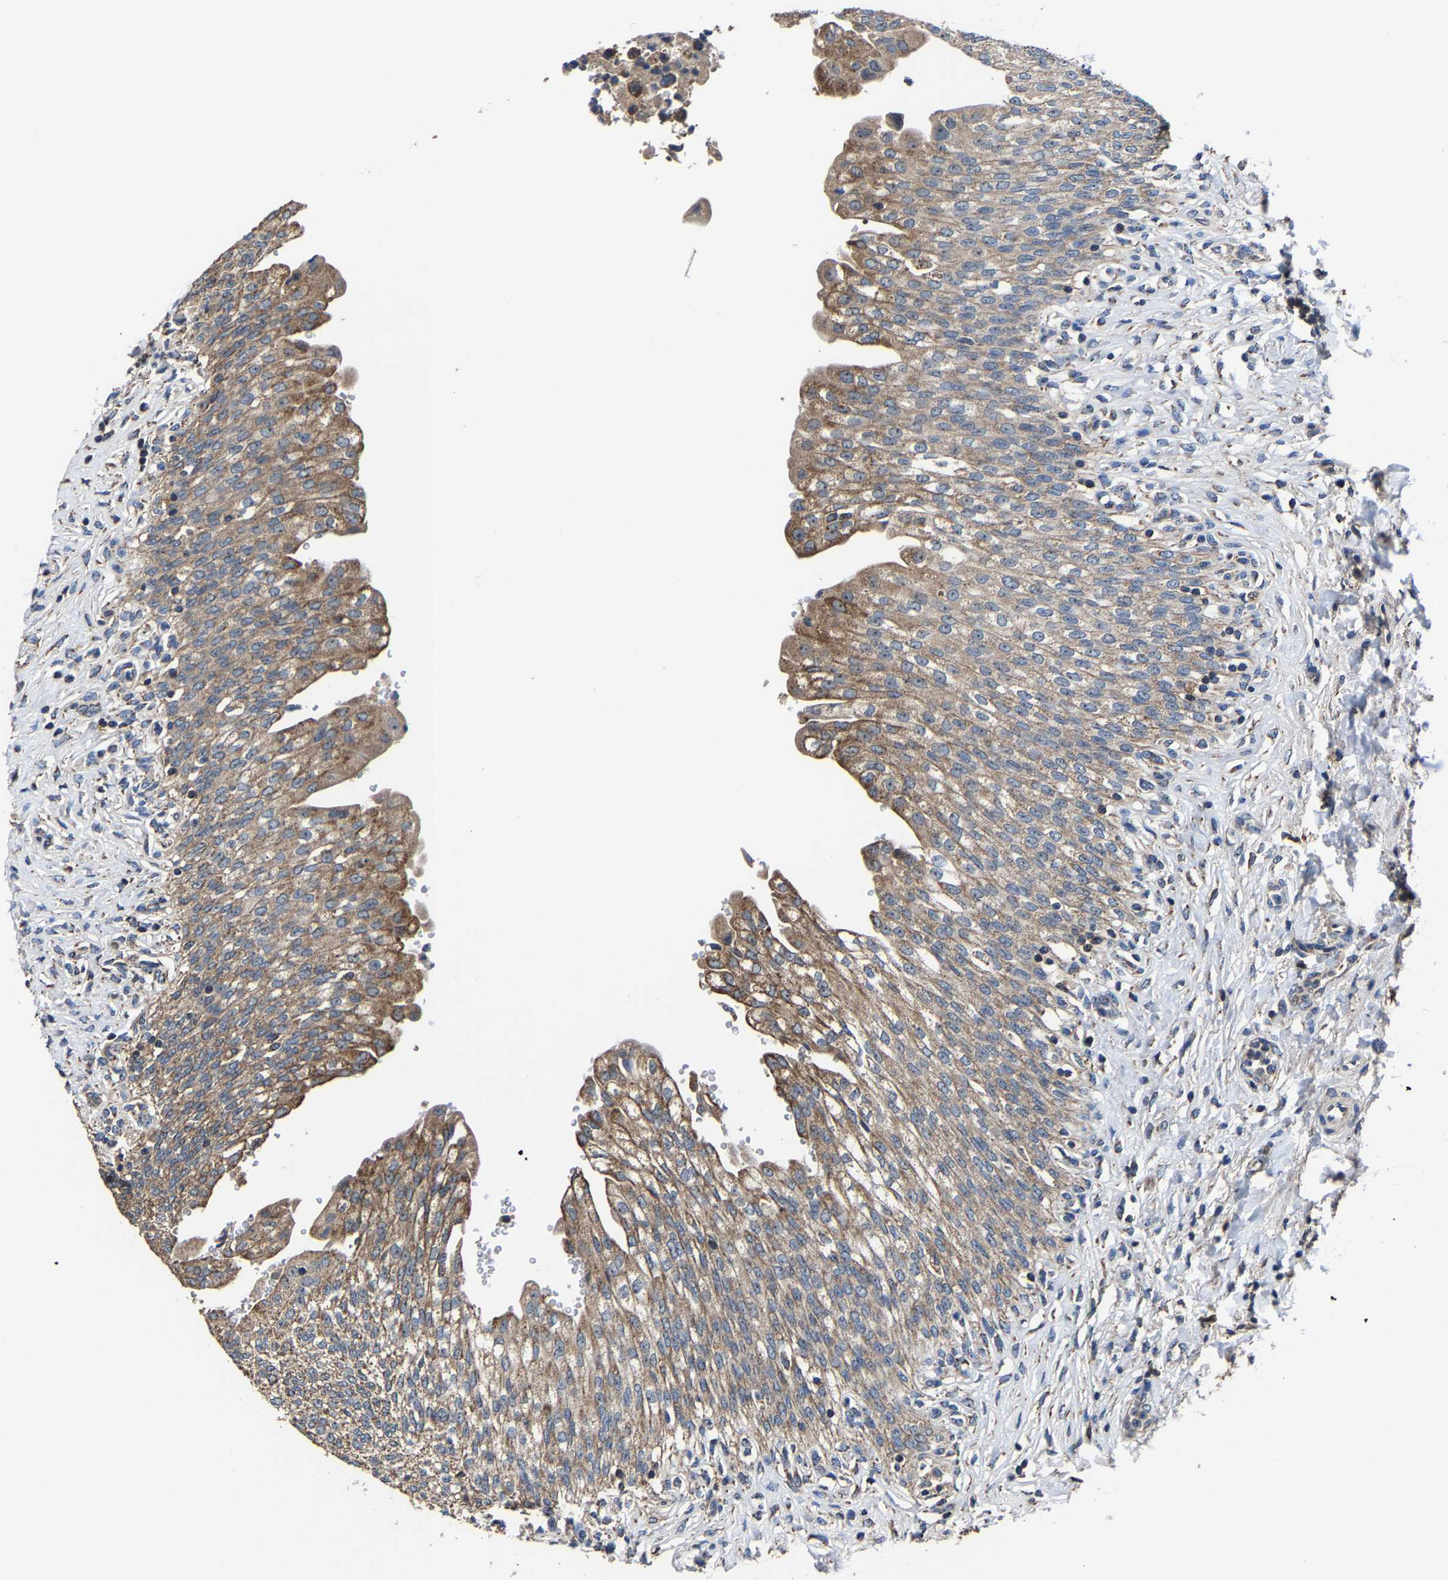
{"staining": {"intensity": "moderate", "quantity": ">75%", "location": "cytoplasmic/membranous"}, "tissue": "urinary bladder", "cell_type": "Urothelial cells", "image_type": "normal", "snomed": [{"axis": "morphology", "description": "Urothelial carcinoma, High grade"}, {"axis": "topography", "description": "Urinary bladder"}], "caption": "Immunohistochemical staining of normal human urinary bladder displays medium levels of moderate cytoplasmic/membranous positivity in approximately >75% of urothelial cells.", "gene": "ZCCHC7", "patient": {"sex": "male", "age": 46}}